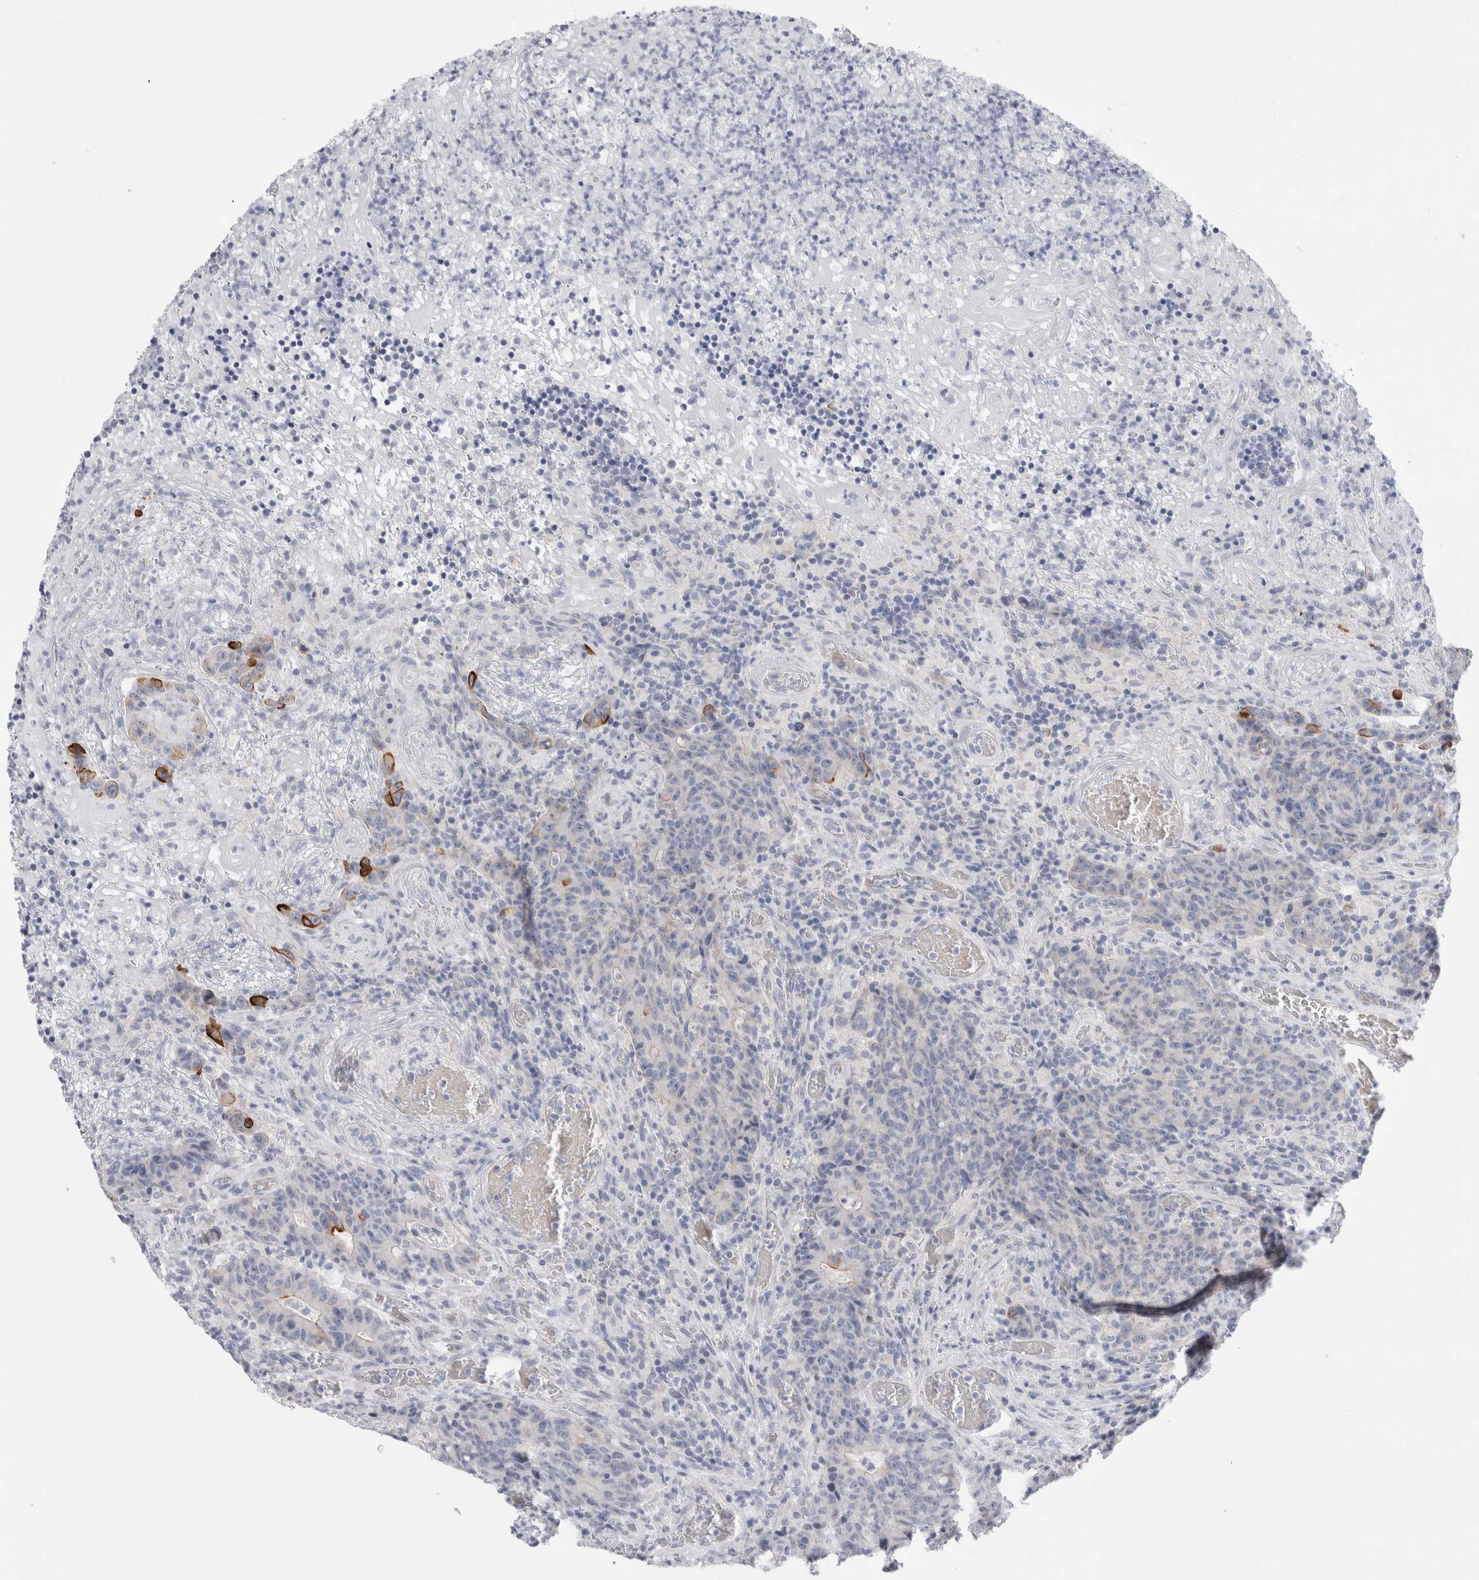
{"staining": {"intensity": "strong", "quantity": "<25%", "location": "cytoplasmic/membranous"}, "tissue": "colorectal cancer", "cell_type": "Tumor cells", "image_type": "cancer", "snomed": [{"axis": "morphology", "description": "Adenocarcinoma, NOS"}, {"axis": "topography", "description": "Colon"}], "caption": "Colorectal cancer stained with a brown dye shows strong cytoplasmic/membranous positive expression in approximately <25% of tumor cells.", "gene": "GAA", "patient": {"sex": "female", "age": 75}}